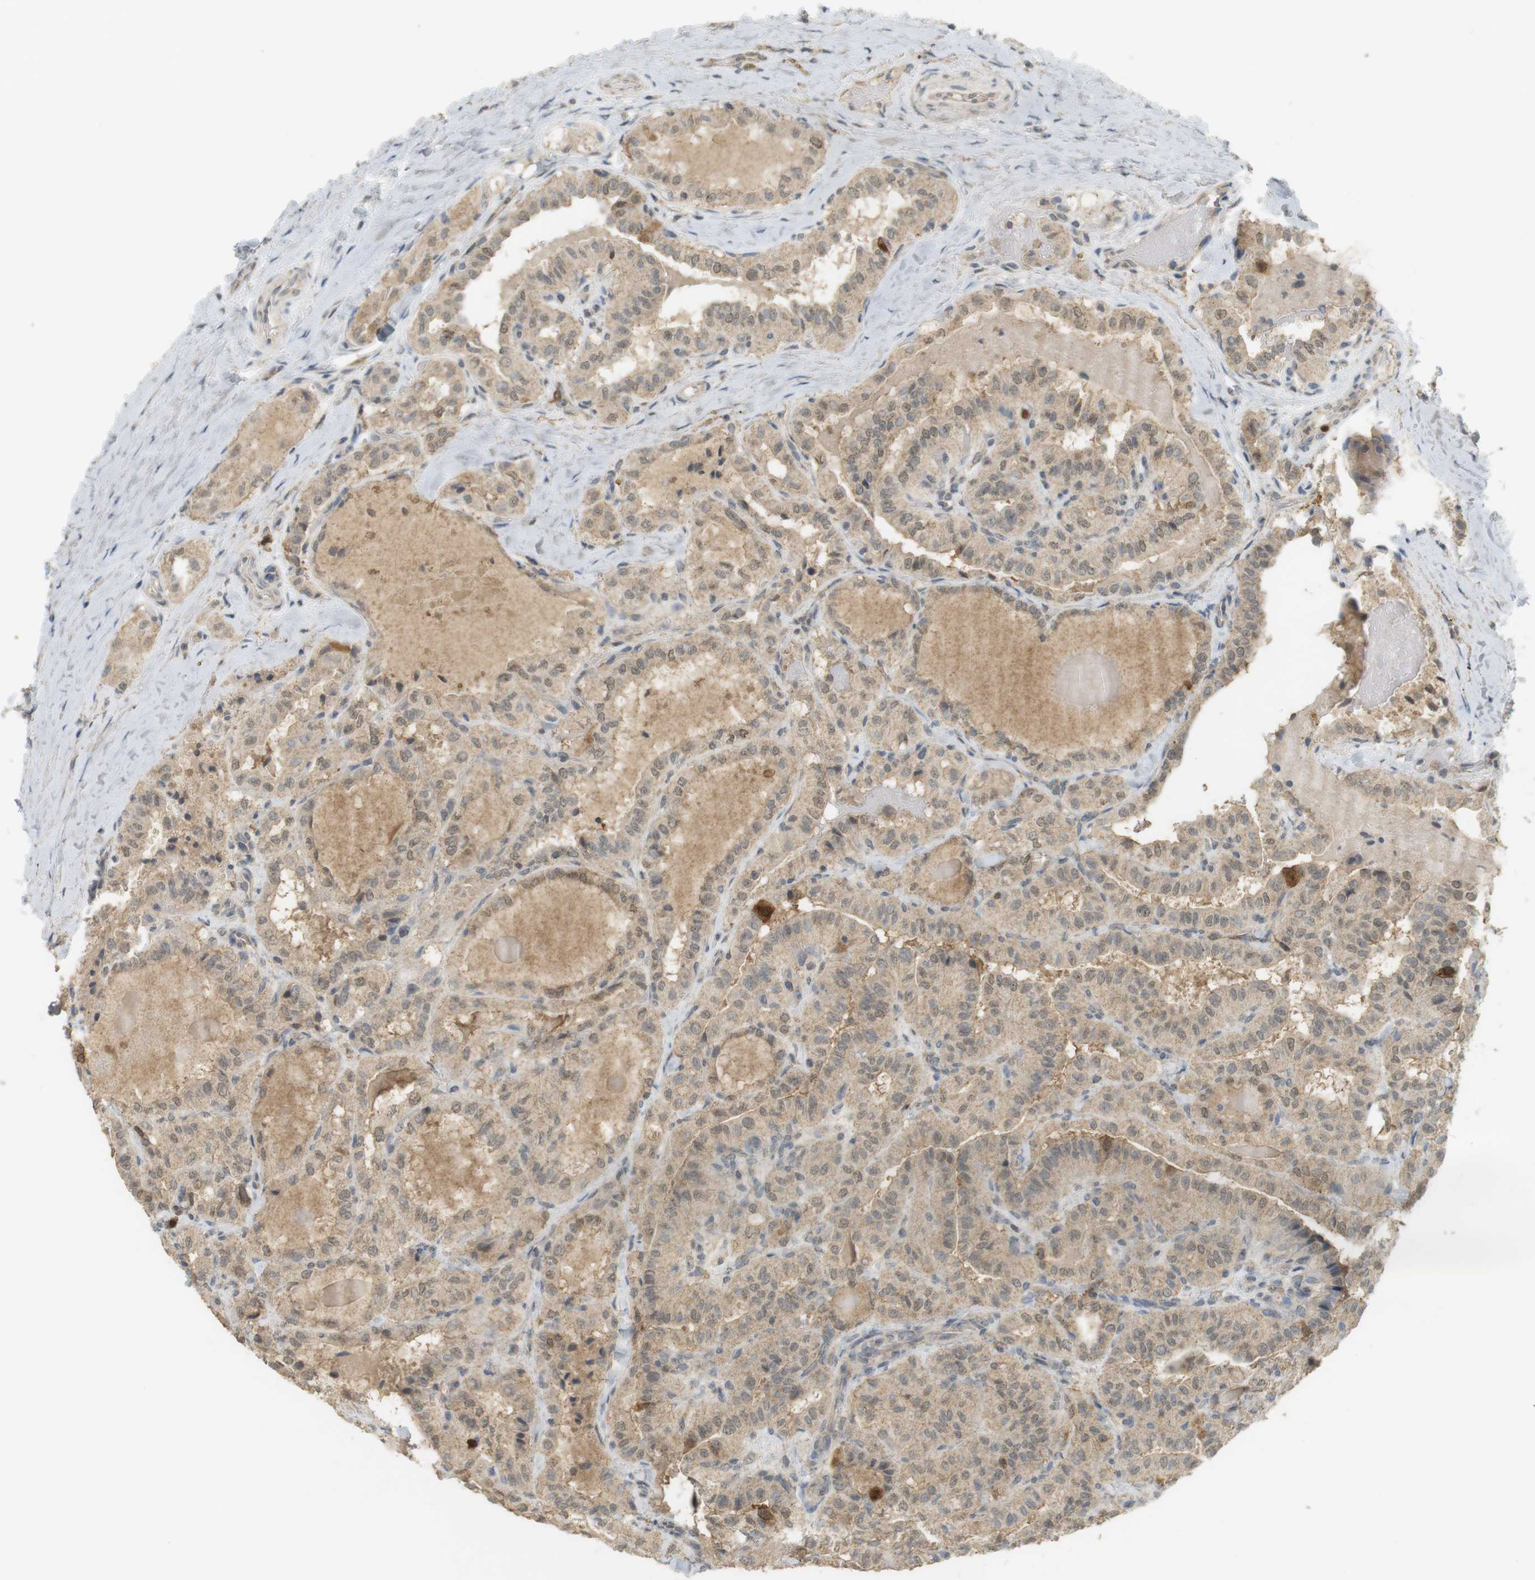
{"staining": {"intensity": "strong", "quantity": "<25%", "location": "cytoplasmic/membranous"}, "tissue": "thyroid cancer", "cell_type": "Tumor cells", "image_type": "cancer", "snomed": [{"axis": "morphology", "description": "Papillary adenocarcinoma, NOS"}, {"axis": "topography", "description": "Thyroid gland"}], "caption": "A micrograph showing strong cytoplasmic/membranous positivity in about <25% of tumor cells in thyroid cancer, as visualized by brown immunohistochemical staining.", "gene": "TTK", "patient": {"sex": "male", "age": 77}}